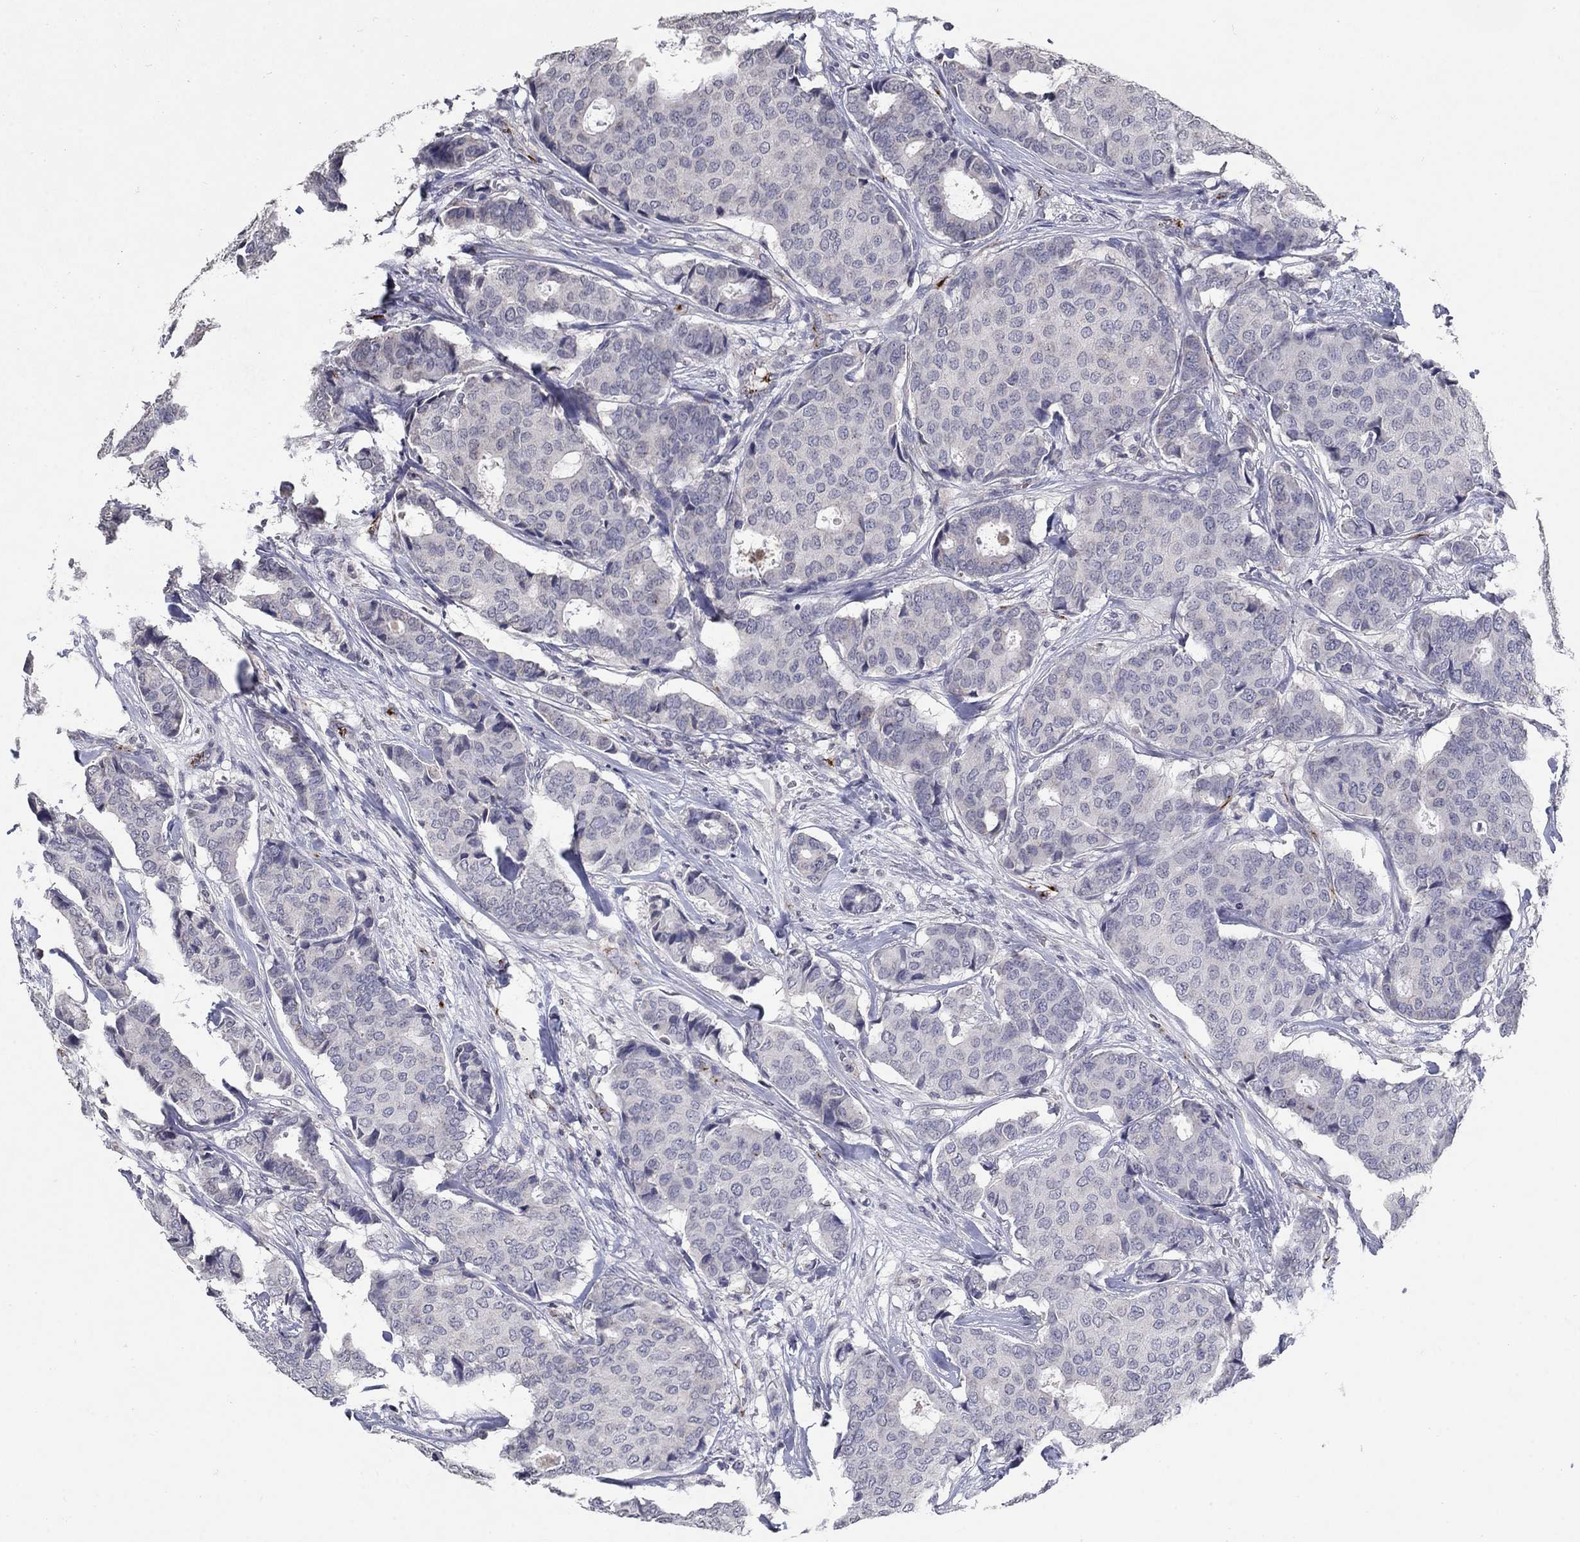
{"staining": {"intensity": "negative", "quantity": "none", "location": "none"}, "tissue": "breast cancer", "cell_type": "Tumor cells", "image_type": "cancer", "snomed": [{"axis": "morphology", "description": "Duct carcinoma"}, {"axis": "topography", "description": "Breast"}], "caption": "Immunohistochemistry (IHC) photomicrograph of neoplastic tissue: human invasive ductal carcinoma (breast) stained with DAB shows no significant protein positivity in tumor cells.", "gene": "TINAG", "patient": {"sex": "female", "age": 75}}